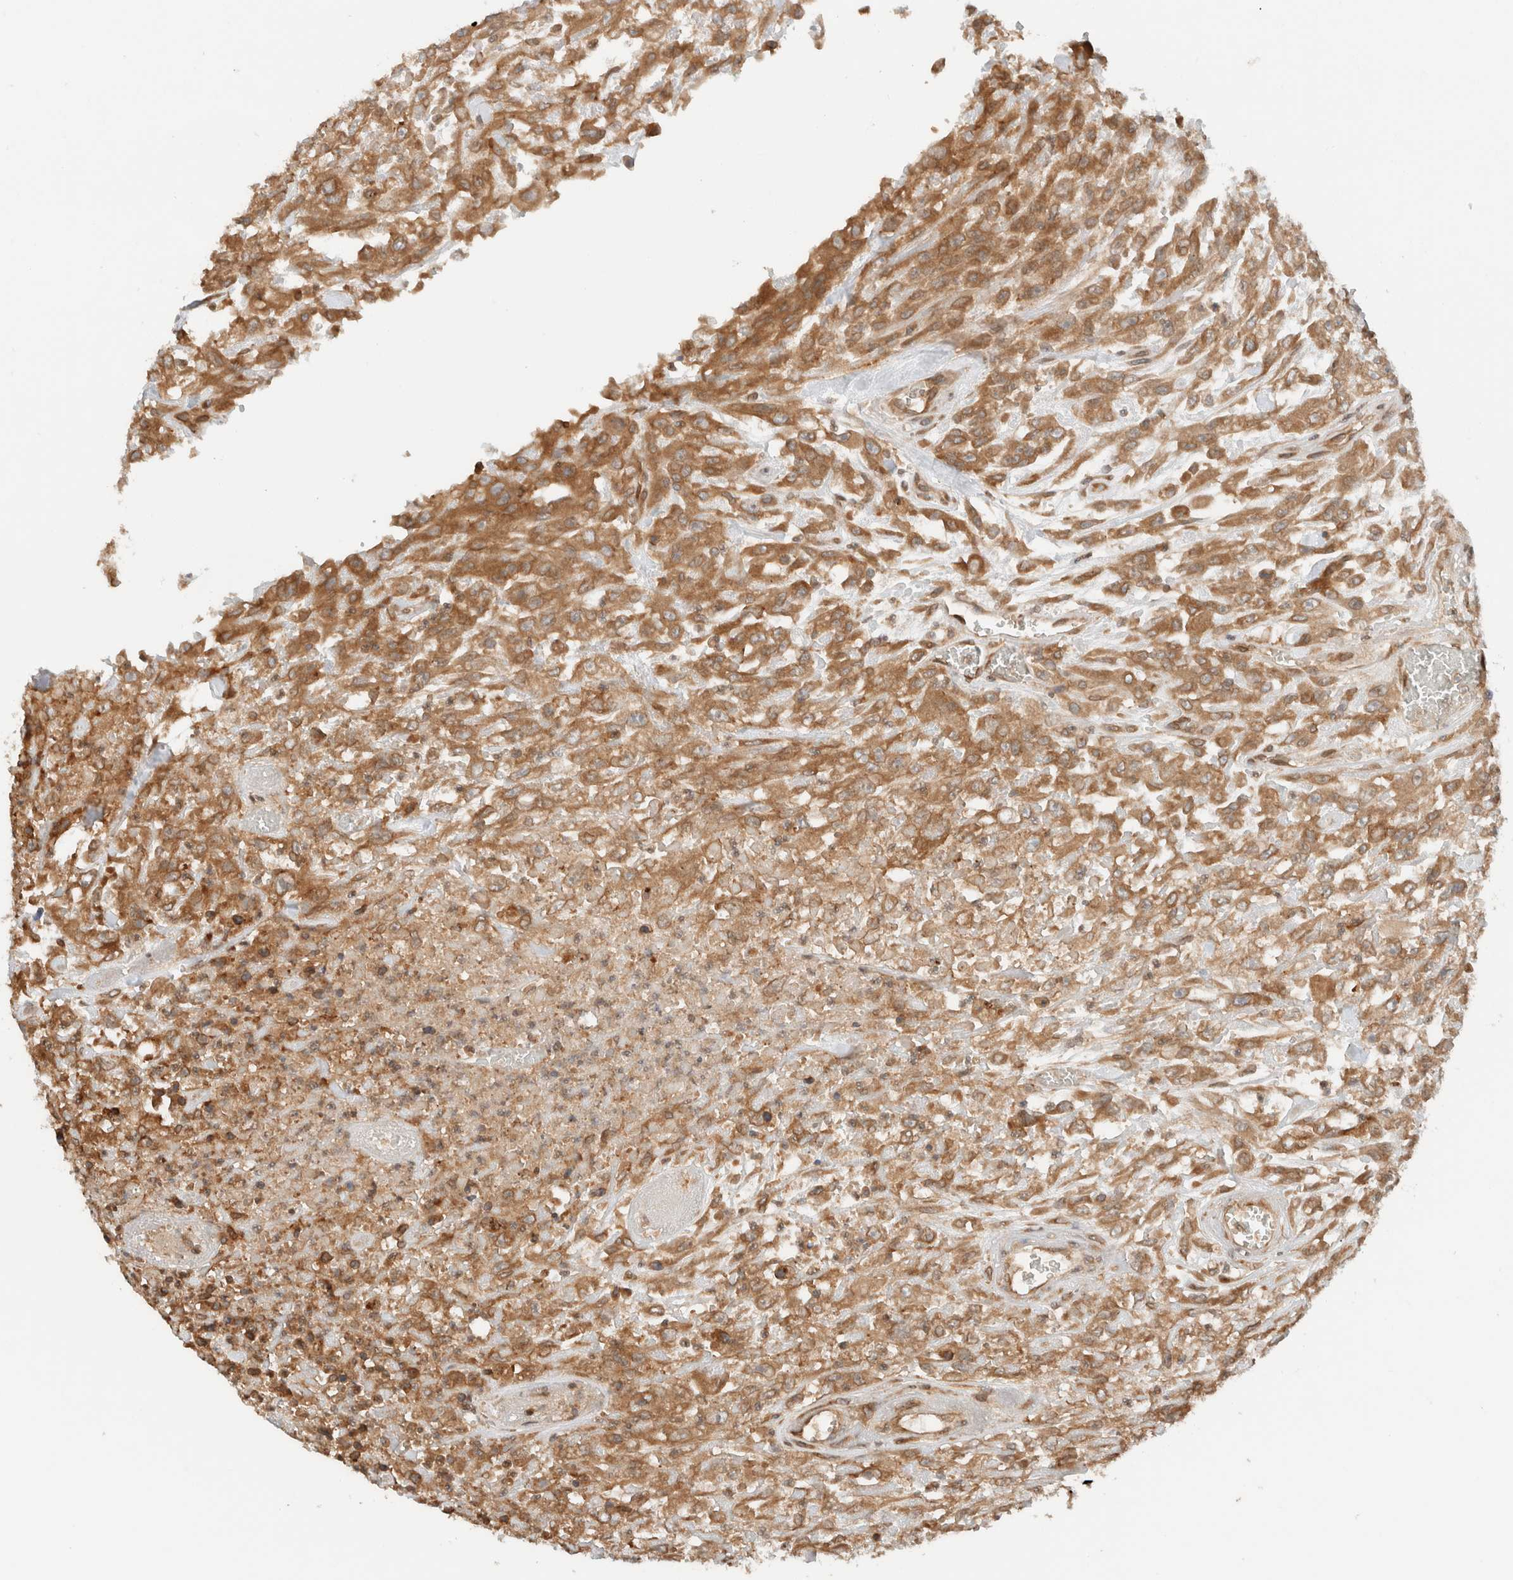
{"staining": {"intensity": "moderate", "quantity": ">75%", "location": "cytoplasmic/membranous"}, "tissue": "urothelial cancer", "cell_type": "Tumor cells", "image_type": "cancer", "snomed": [{"axis": "morphology", "description": "Urothelial carcinoma, High grade"}, {"axis": "topography", "description": "Urinary bladder"}], "caption": "Immunohistochemistry (IHC) (DAB (3,3'-diaminobenzidine)) staining of human urothelial cancer exhibits moderate cytoplasmic/membranous protein staining in about >75% of tumor cells. Using DAB (brown) and hematoxylin (blue) stains, captured at high magnification using brightfield microscopy.", "gene": "ARFGEF2", "patient": {"sex": "male", "age": 46}}